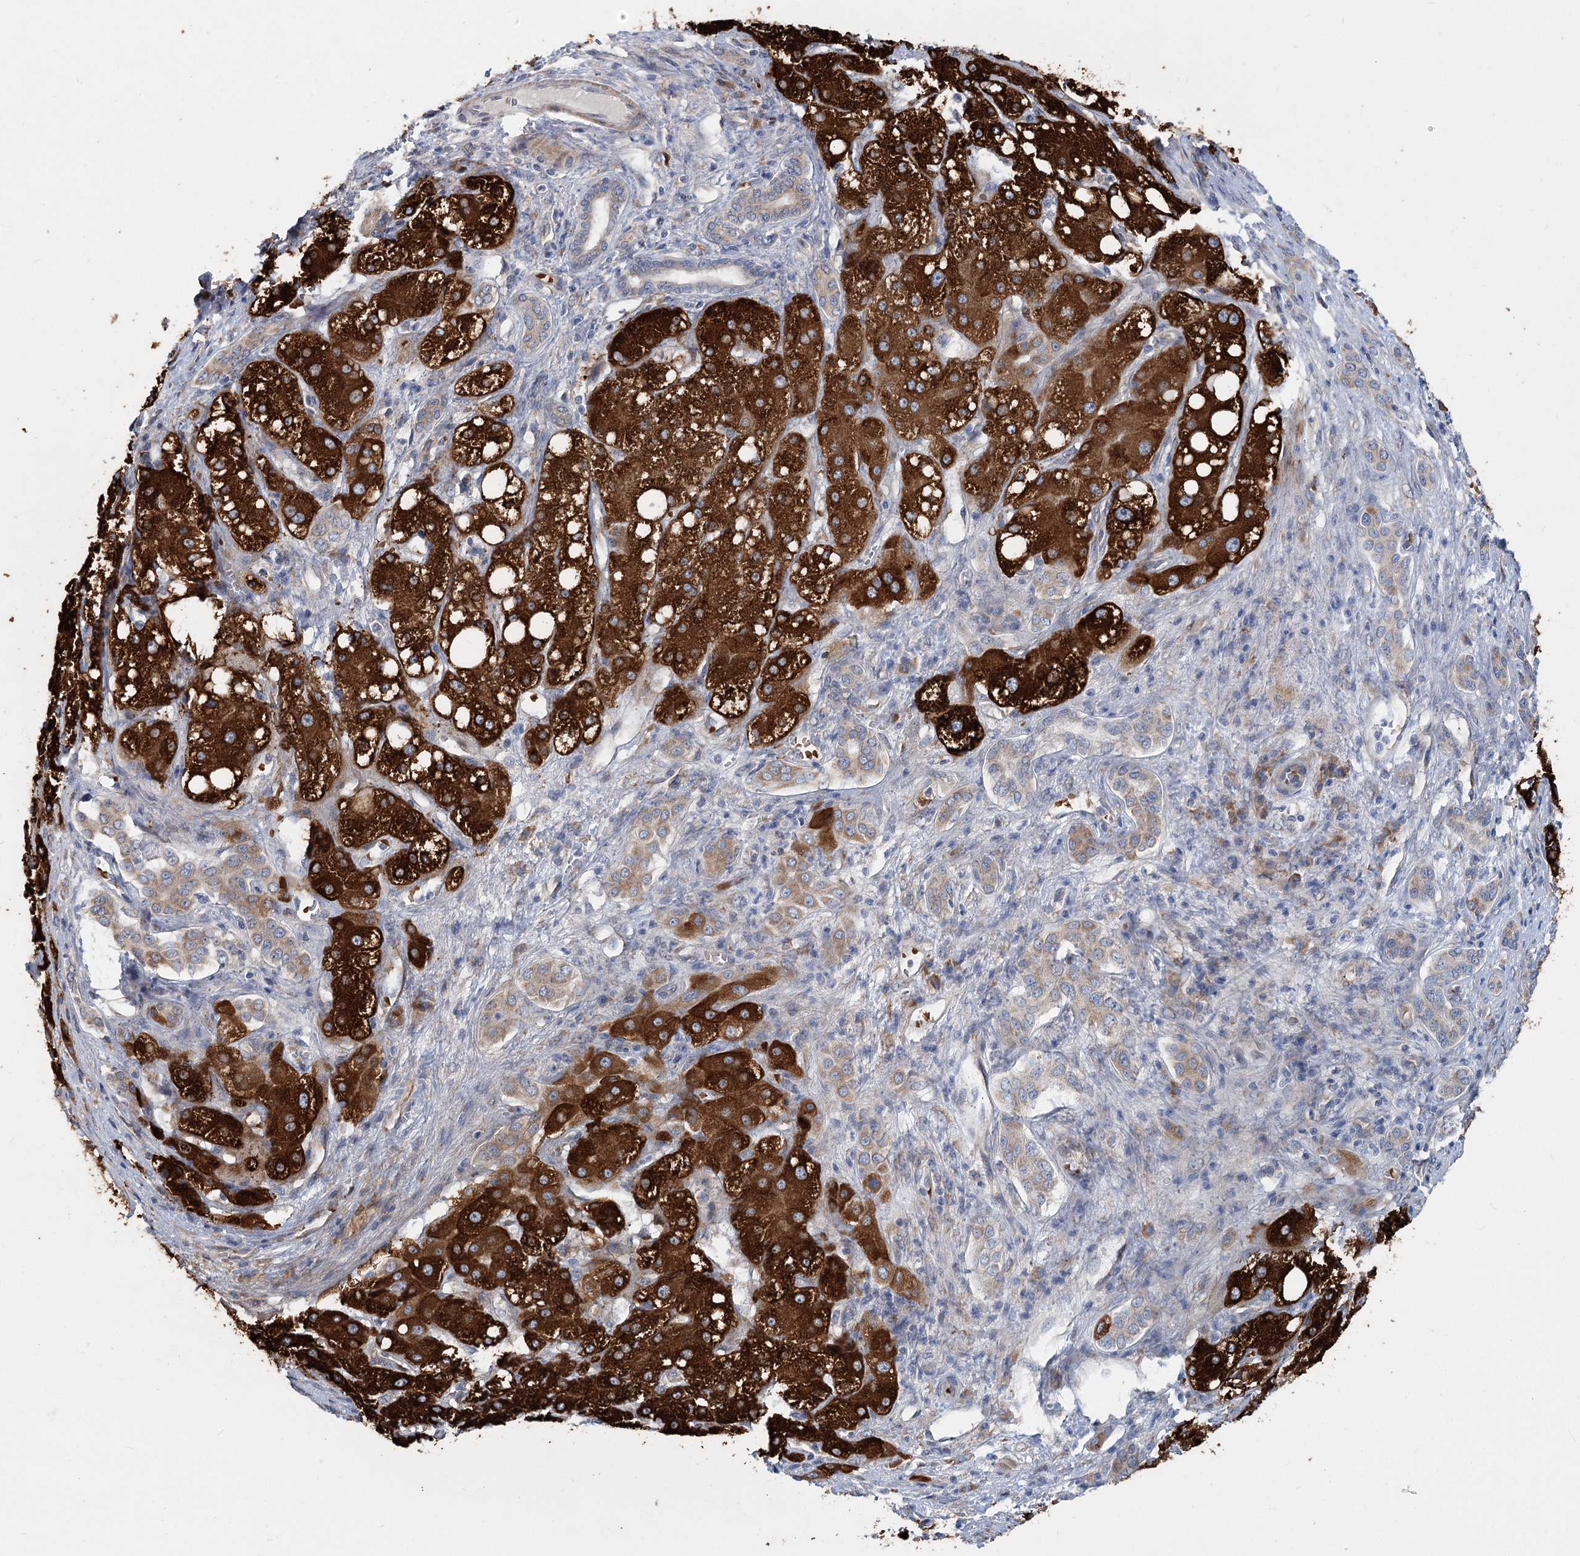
{"staining": {"intensity": "strong", "quantity": ">75%", "location": "cytoplasmic/membranous"}, "tissue": "liver cancer", "cell_type": "Tumor cells", "image_type": "cancer", "snomed": [{"axis": "morphology", "description": "Carcinoma, Hepatocellular, NOS"}, {"axis": "topography", "description": "Liver"}], "caption": "About >75% of tumor cells in liver cancer (hepatocellular carcinoma) display strong cytoplasmic/membranous protein positivity as visualized by brown immunohistochemical staining.", "gene": "CIB4", "patient": {"sex": "male", "age": 80}}